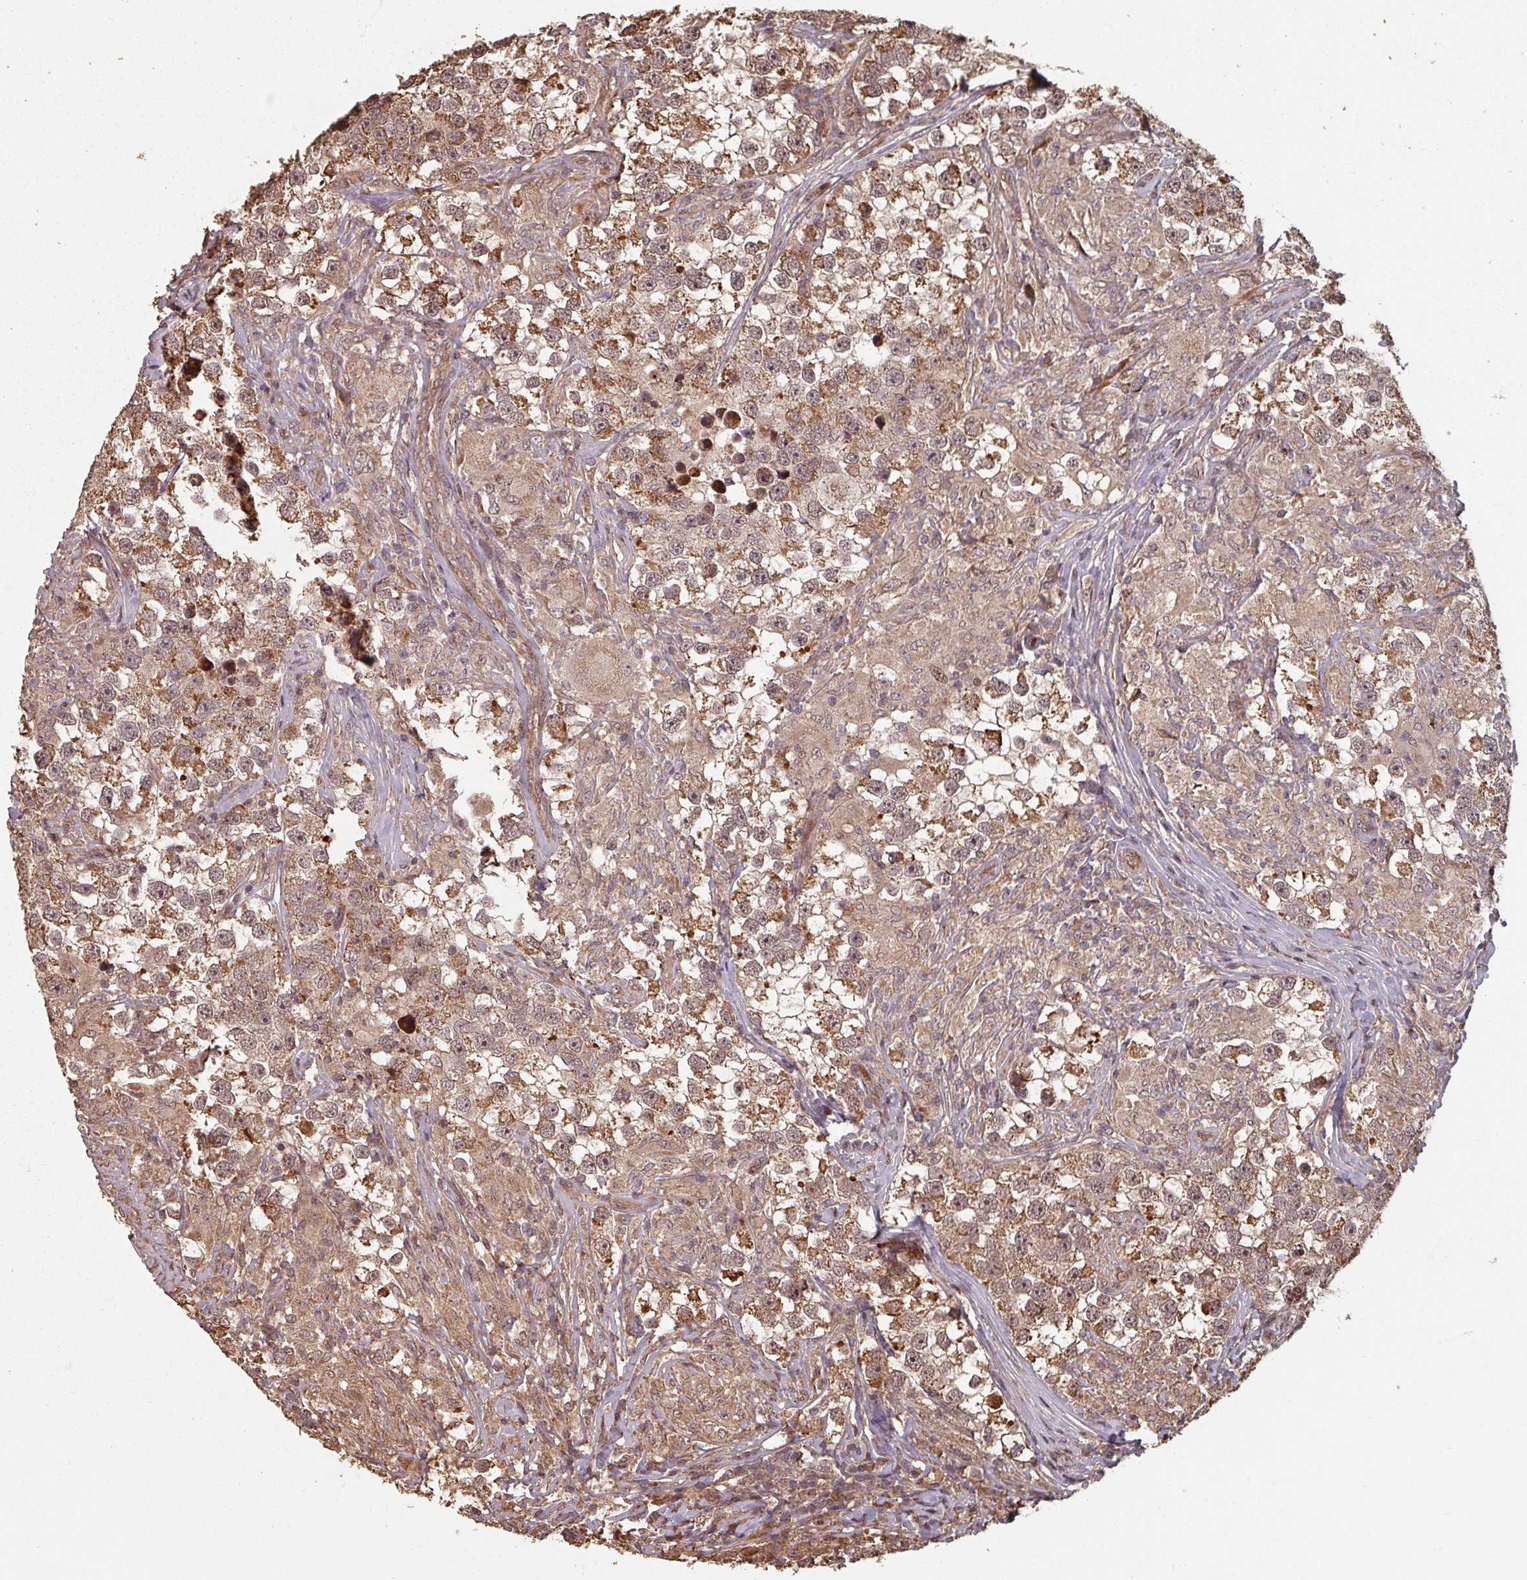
{"staining": {"intensity": "moderate", "quantity": ">75%", "location": "cytoplasmic/membranous,nuclear"}, "tissue": "testis cancer", "cell_type": "Tumor cells", "image_type": "cancer", "snomed": [{"axis": "morphology", "description": "Seminoma, NOS"}, {"axis": "topography", "description": "Testis"}], "caption": "This is an image of immunohistochemistry staining of testis cancer (seminoma), which shows moderate expression in the cytoplasmic/membranous and nuclear of tumor cells.", "gene": "EID1", "patient": {"sex": "male", "age": 46}}